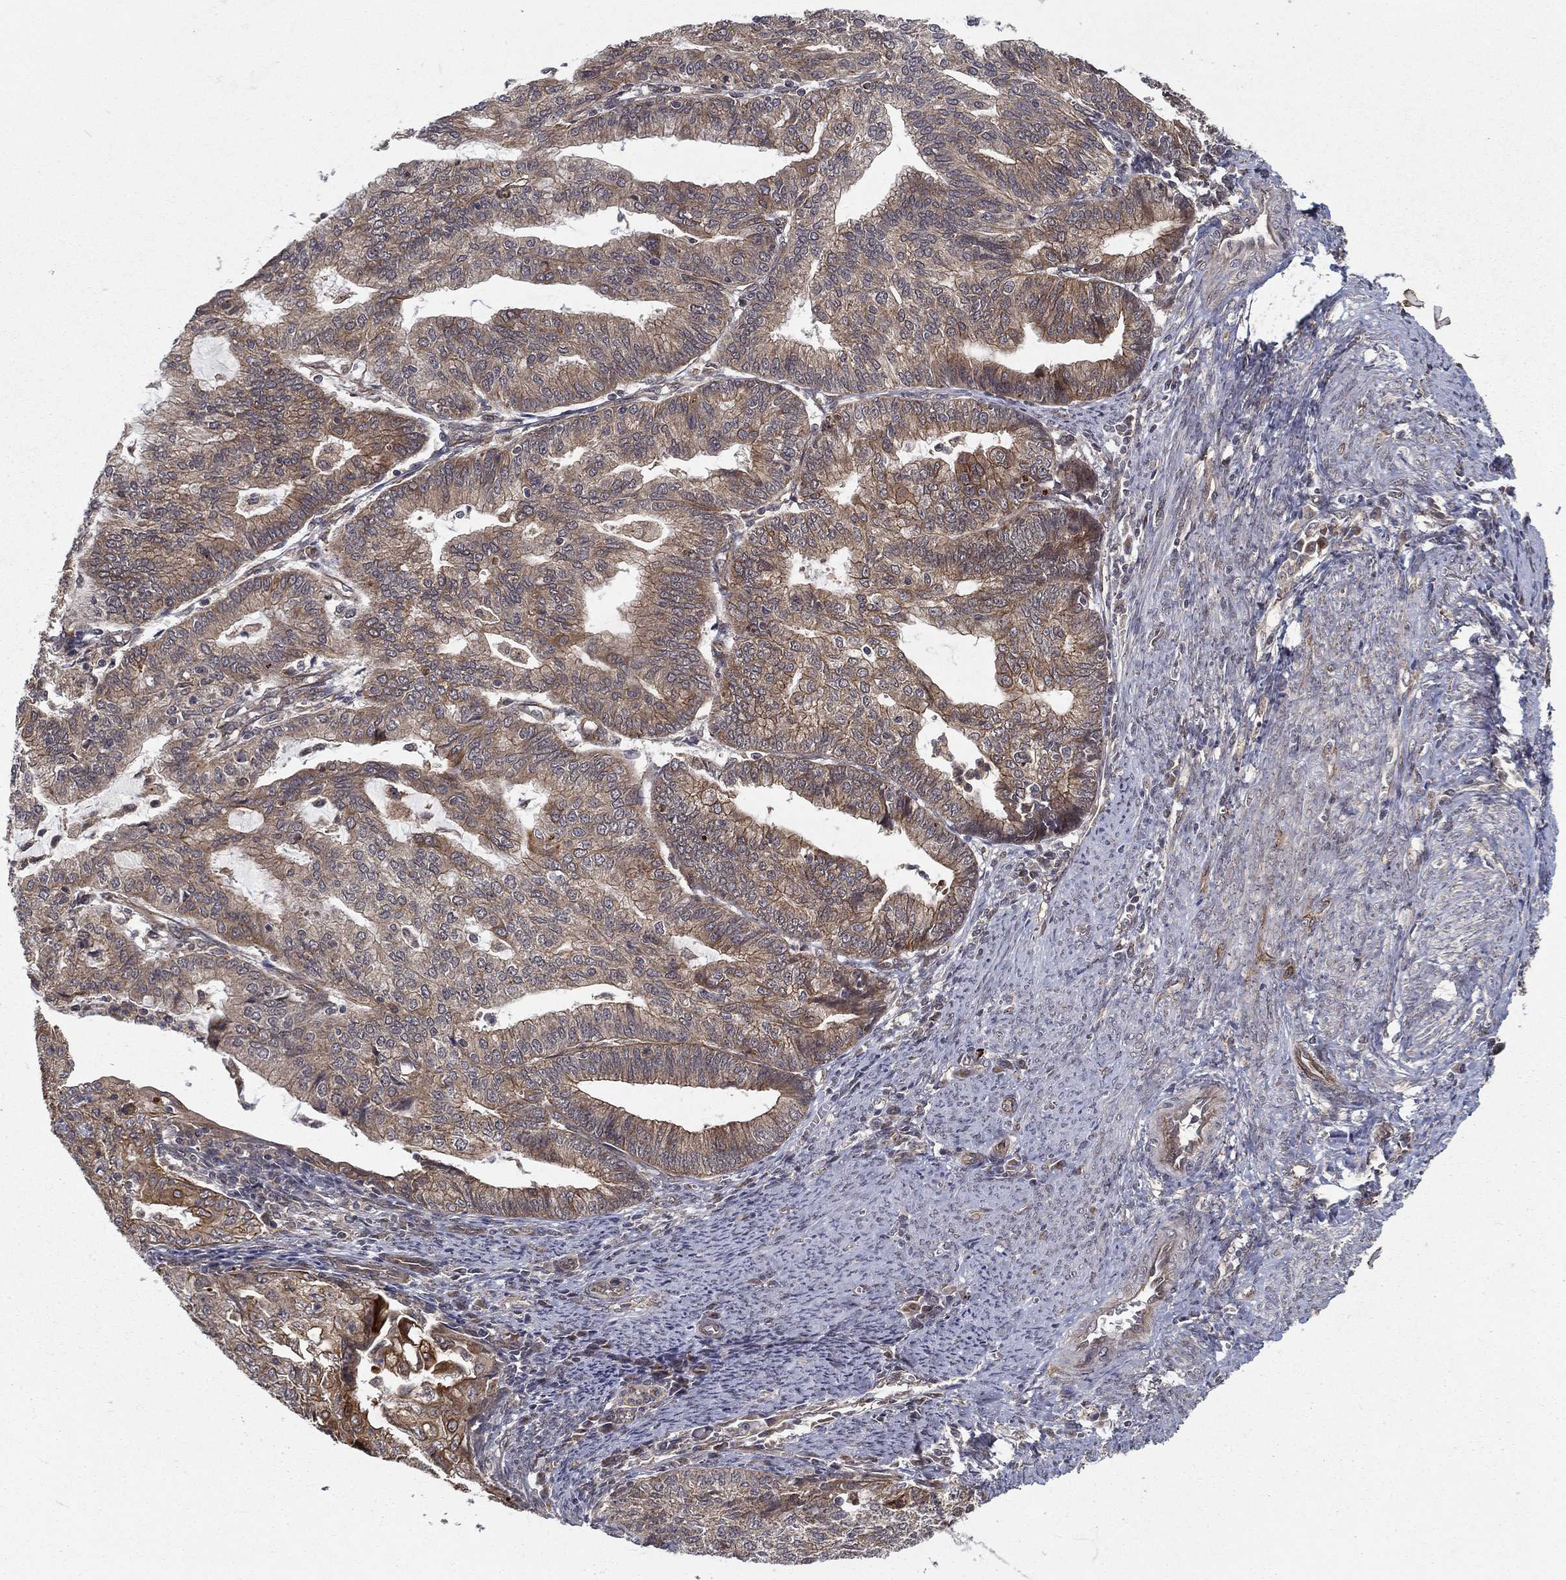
{"staining": {"intensity": "moderate", "quantity": ">75%", "location": "cytoplasmic/membranous"}, "tissue": "endometrial cancer", "cell_type": "Tumor cells", "image_type": "cancer", "snomed": [{"axis": "morphology", "description": "Adenocarcinoma, NOS"}, {"axis": "topography", "description": "Endometrium"}], "caption": "Immunohistochemistry staining of endometrial cancer, which displays medium levels of moderate cytoplasmic/membranous expression in approximately >75% of tumor cells indicating moderate cytoplasmic/membranous protein staining. The staining was performed using DAB (brown) for protein detection and nuclei were counterstained in hematoxylin (blue).", "gene": "UACA", "patient": {"sex": "female", "age": 82}}